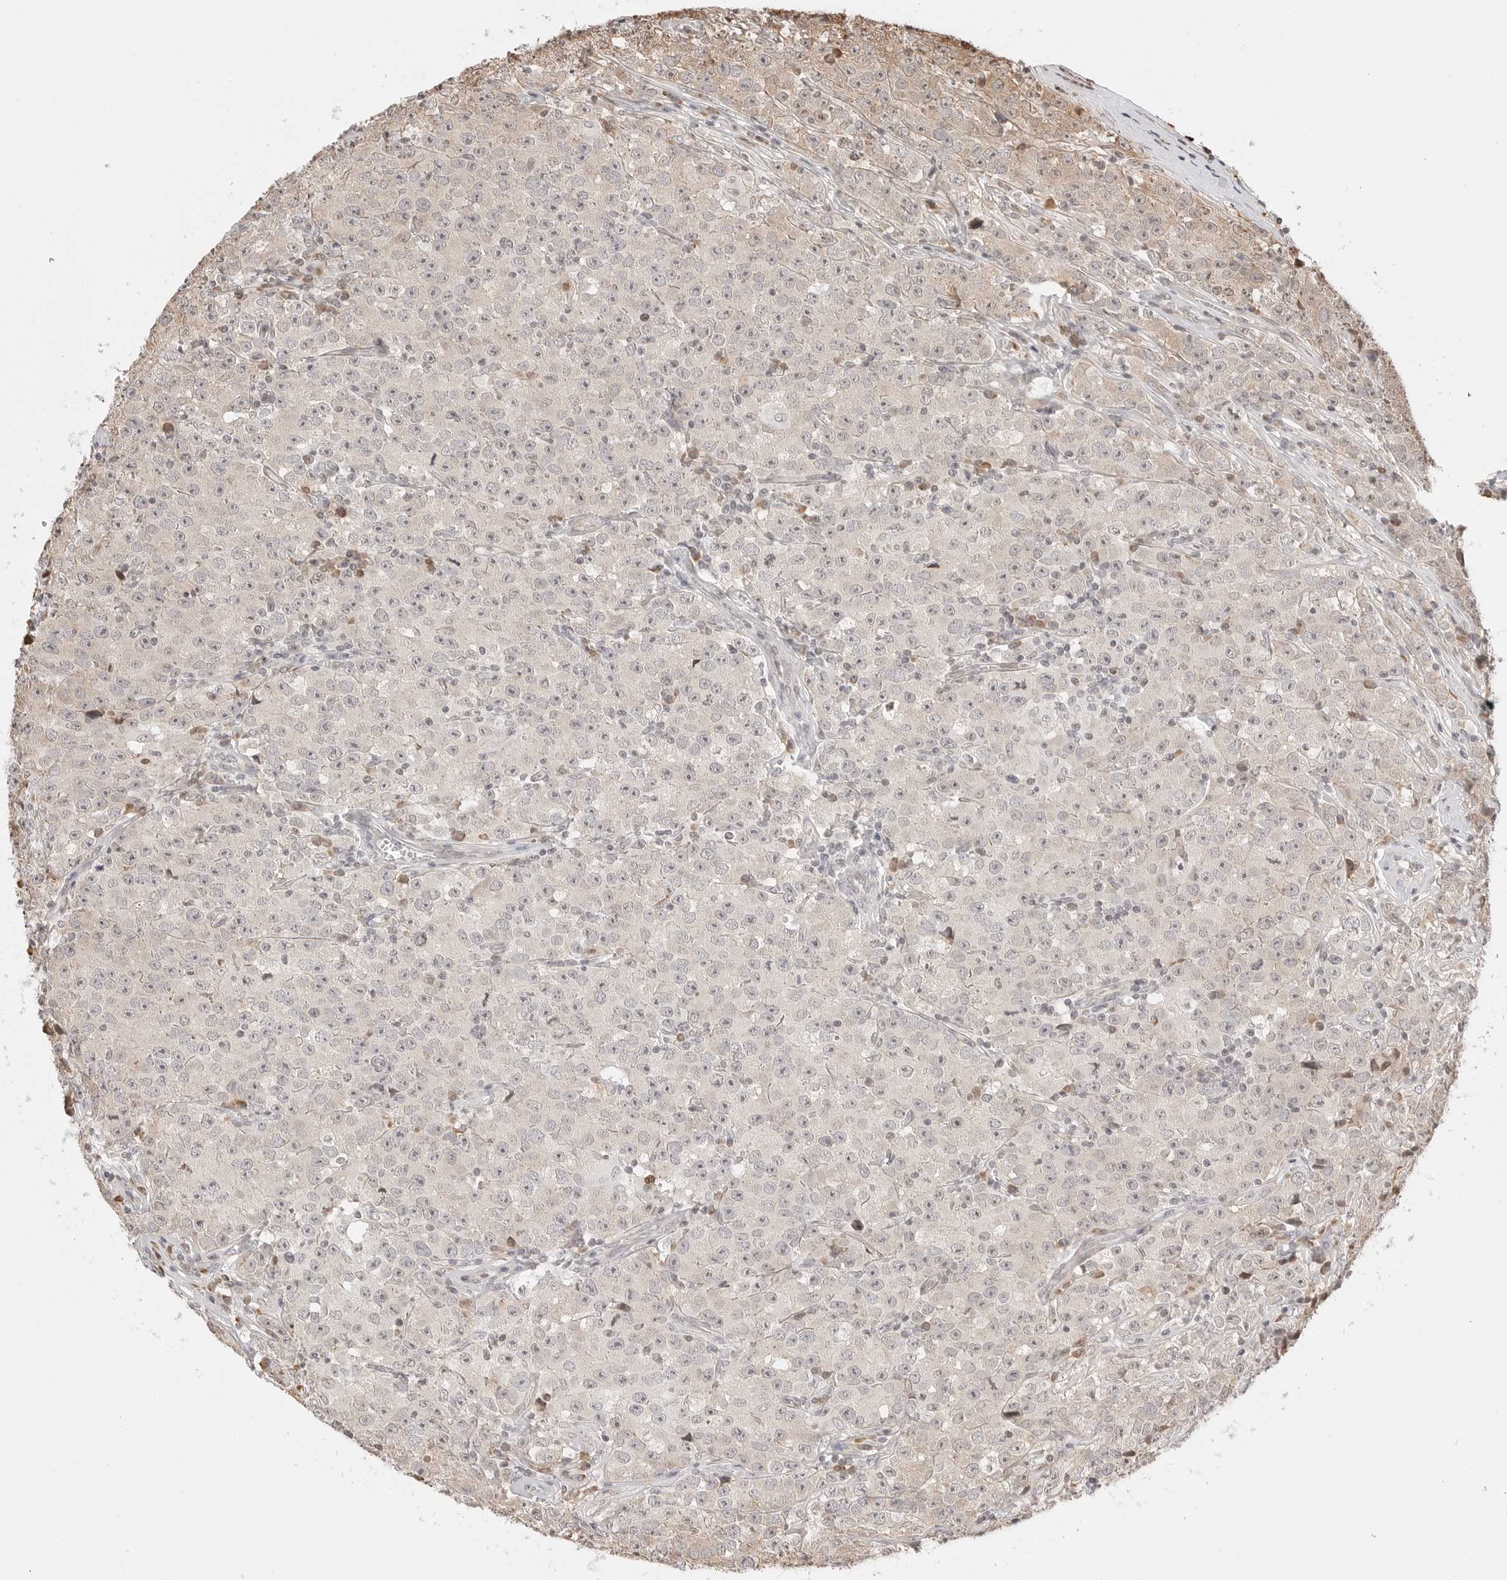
{"staining": {"intensity": "weak", "quantity": "<25%", "location": "cytoplasmic/membranous"}, "tissue": "testis cancer", "cell_type": "Tumor cells", "image_type": "cancer", "snomed": [{"axis": "morphology", "description": "Seminoma, NOS"}, {"axis": "morphology", "description": "Carcinoma, Embryonal, NOS"}, {"axis": "topography", "description": "Testis"}], "caption": "Micrograph shows no protein staining in tumor cells of testis embryonal carcinoma tissue. The staining is performed using DAB brown chromogen with nuclei counter-stained in using hematoxylin.", "gene": "FKBP14", "patient": {"sex": "male", "age": 43}}